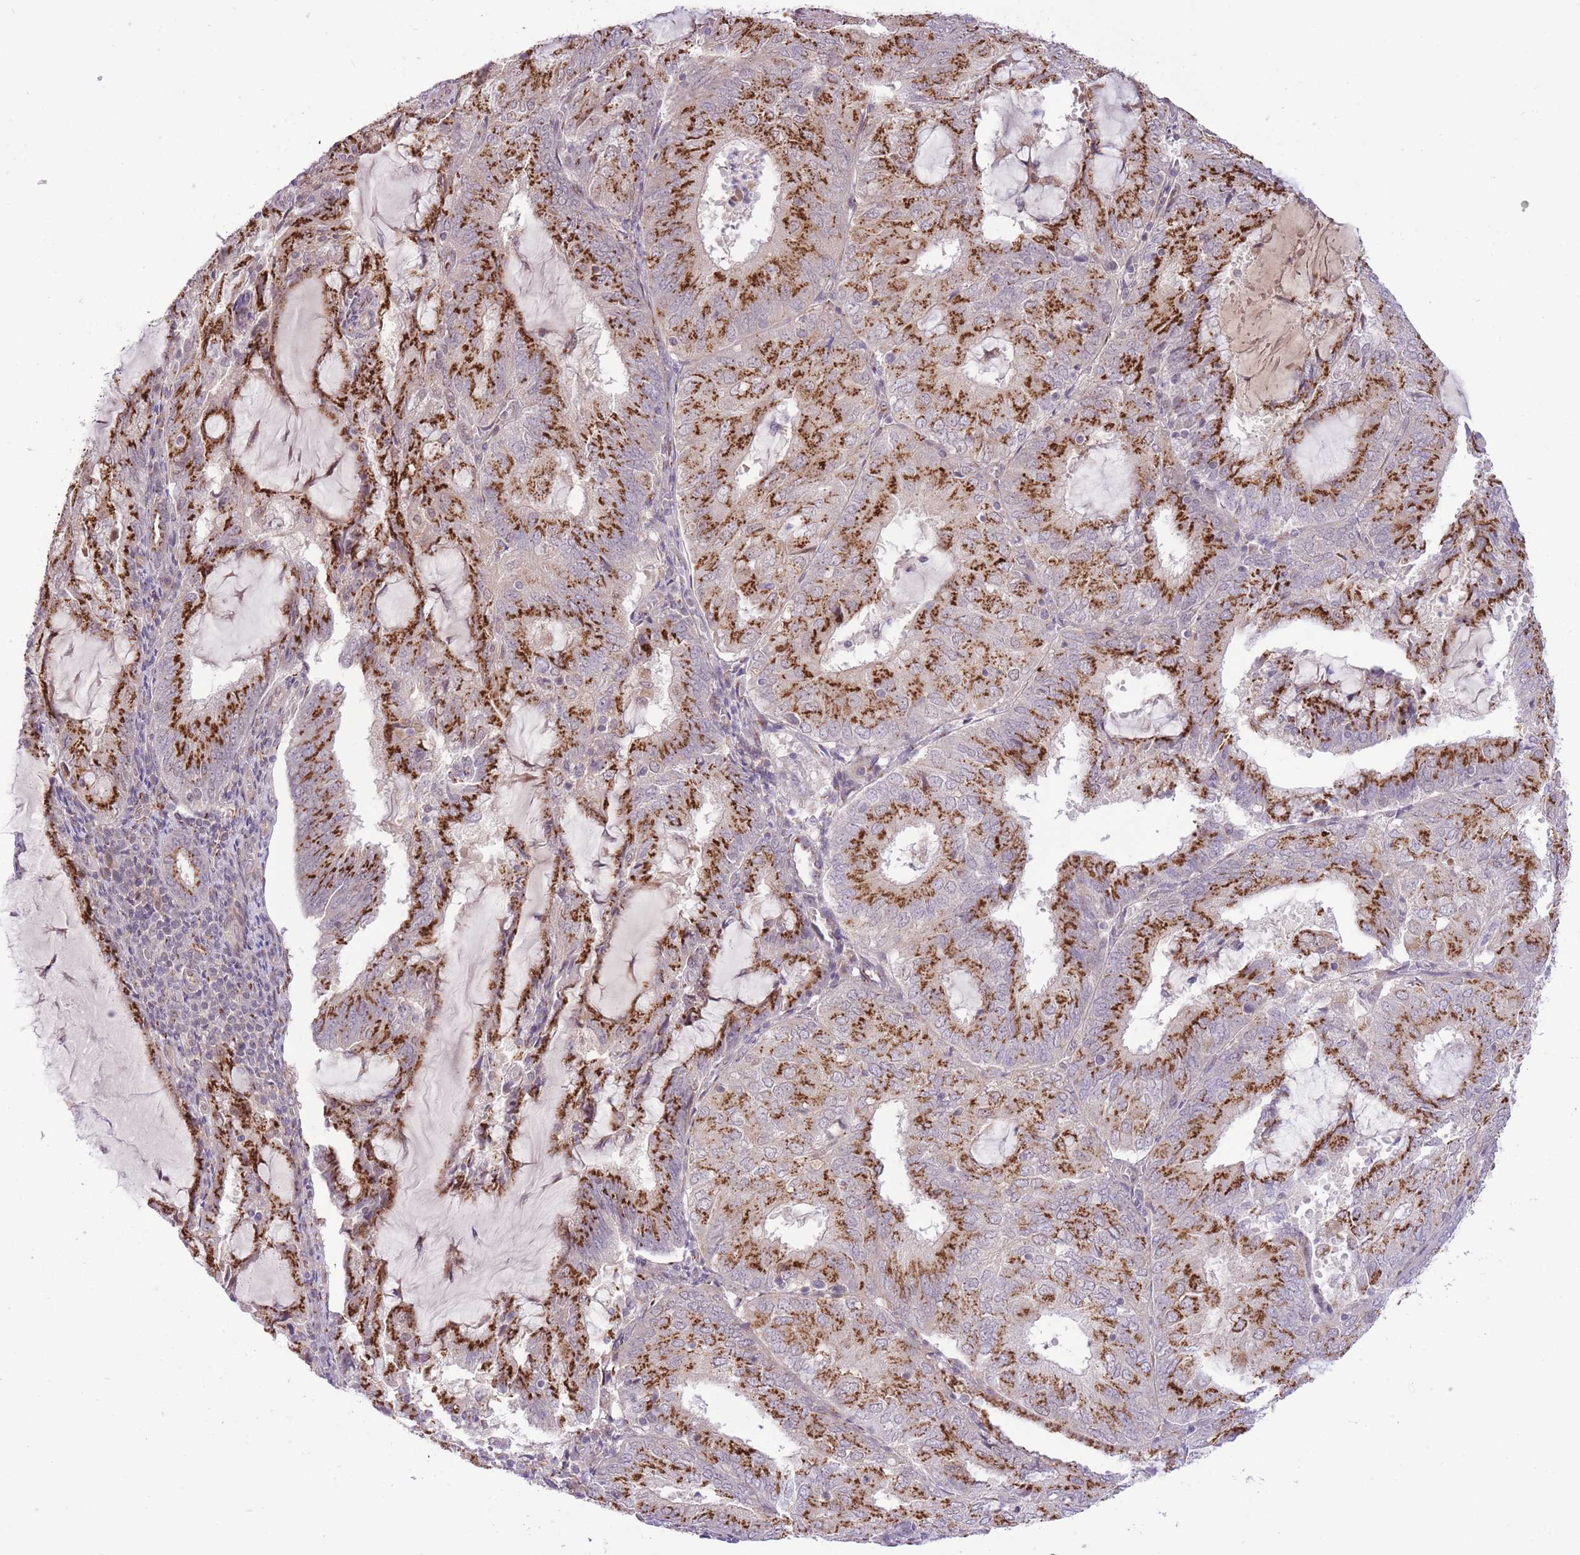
{"staining": {"intensity": "strong", "quantity": ">75%", "location": "cytoplasmic/membranous"}, "tissue": "endometrial cancer", "cell_type": "Tumor cells", "image_type": "cancer", "snomed": [{"axis": "morphology", "description": "Adenocarcinoma, NOS"}, {"axis": "topography", "description": "Endometrium"}], "caption": "A photomicrograph of adenocarcinoma (endometrial) stained for a protein shows strong cytoplasmic/membranous brown staining in tumor cells.", "gene": "ZBED5", "patient": {"sex": "female", "age": 81}}